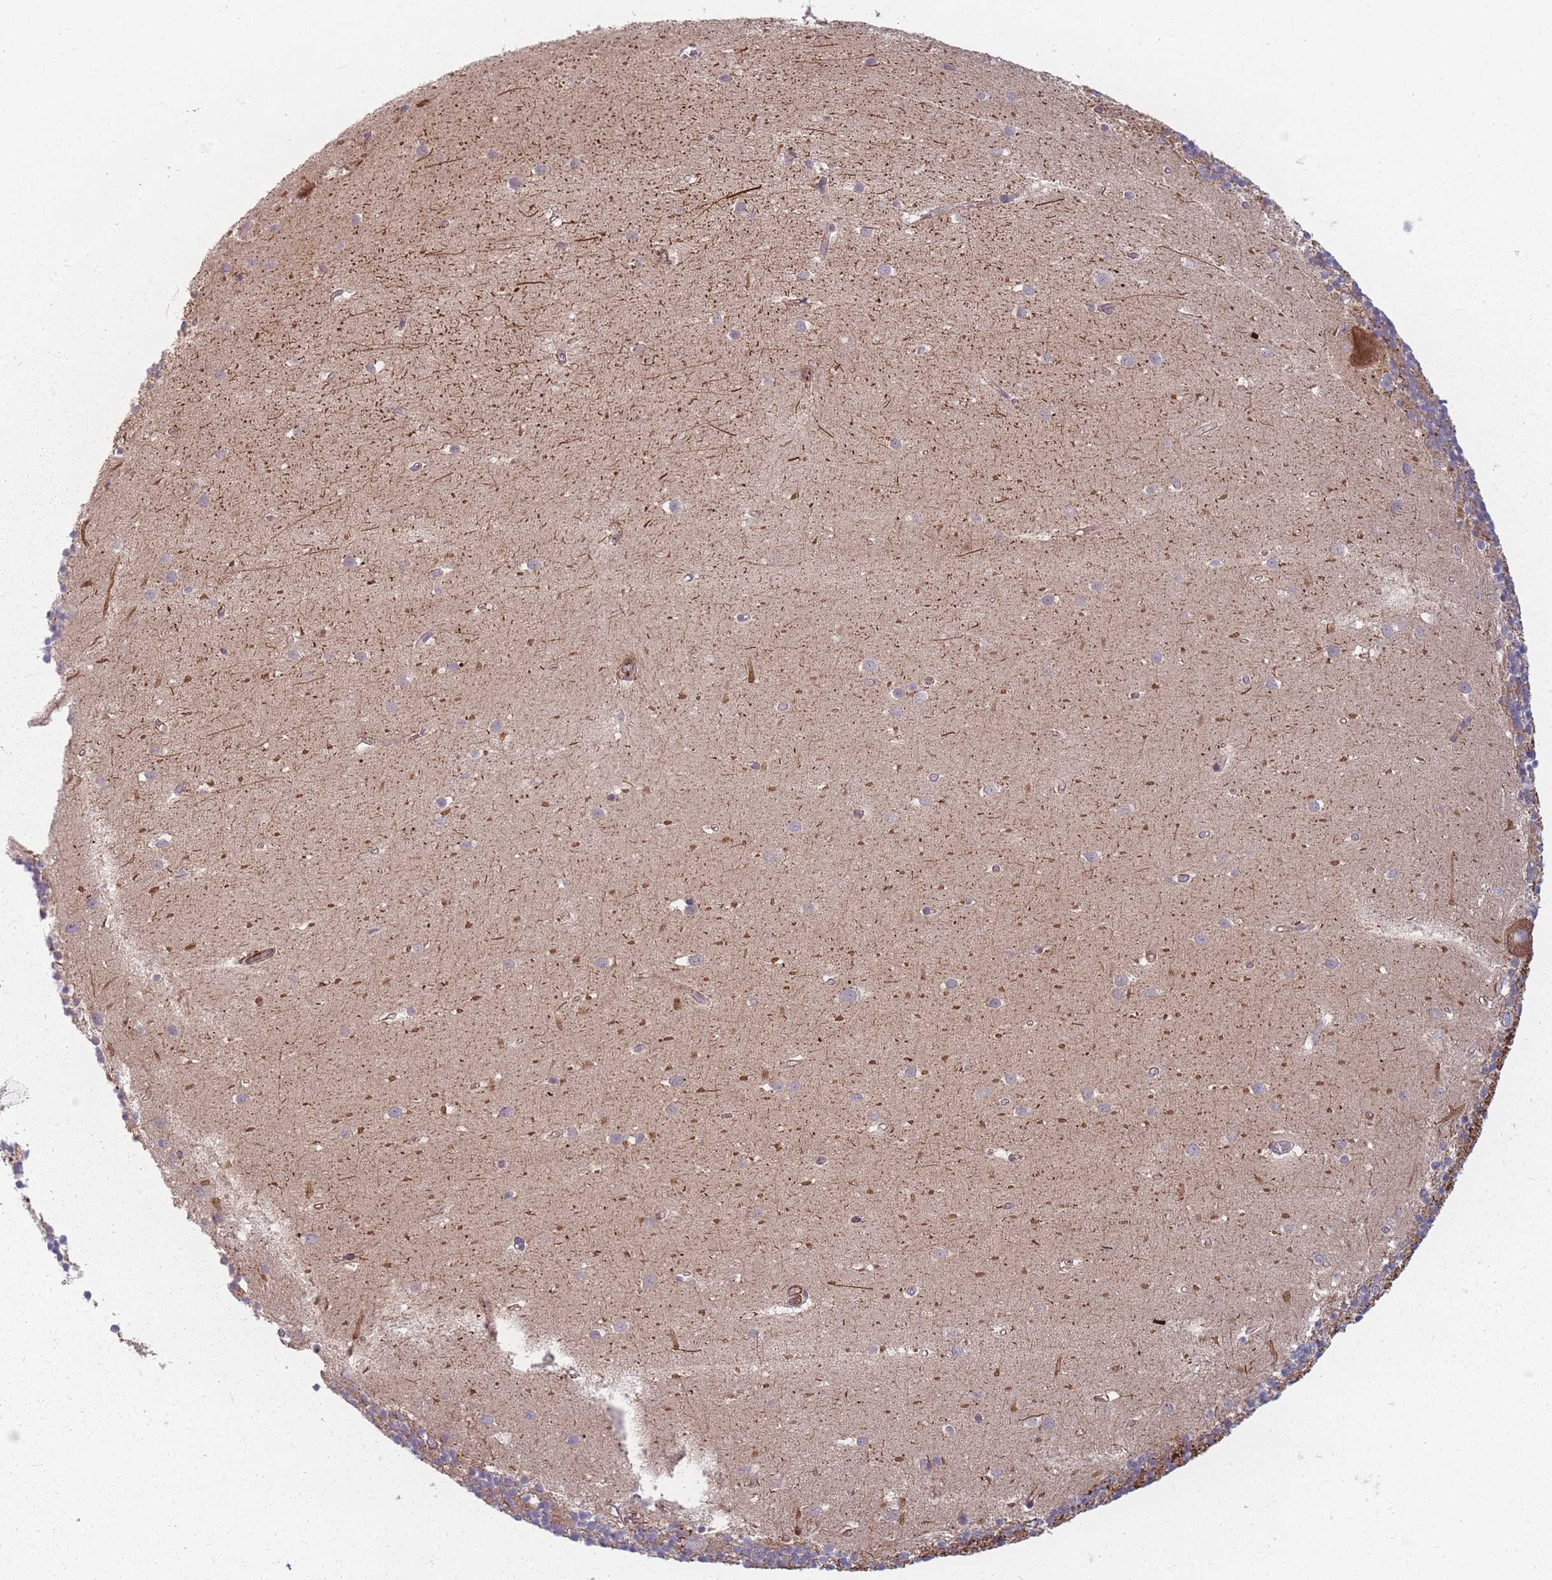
{"staining": {"intensity": "weak", "quantity": "25%-75%", "location": "cytoplasmic/membranous"}, "tissue": "cerebellum", "cell_type": "Cells in granular layer", "image_type": "normal", "snomed": [{"axis": "morphology", "description": "Normal tissue, NOS"}, {"axis": "topography", "description": "Cerebellum"}], "caption": "Weak cytoplasmic/membranous protein expression is present in approximately 25%-75% of cells in granular layer in cerebellum.", "gene": "EEF1AKMT2", "patient": {"sex": "male", "age": 54}}